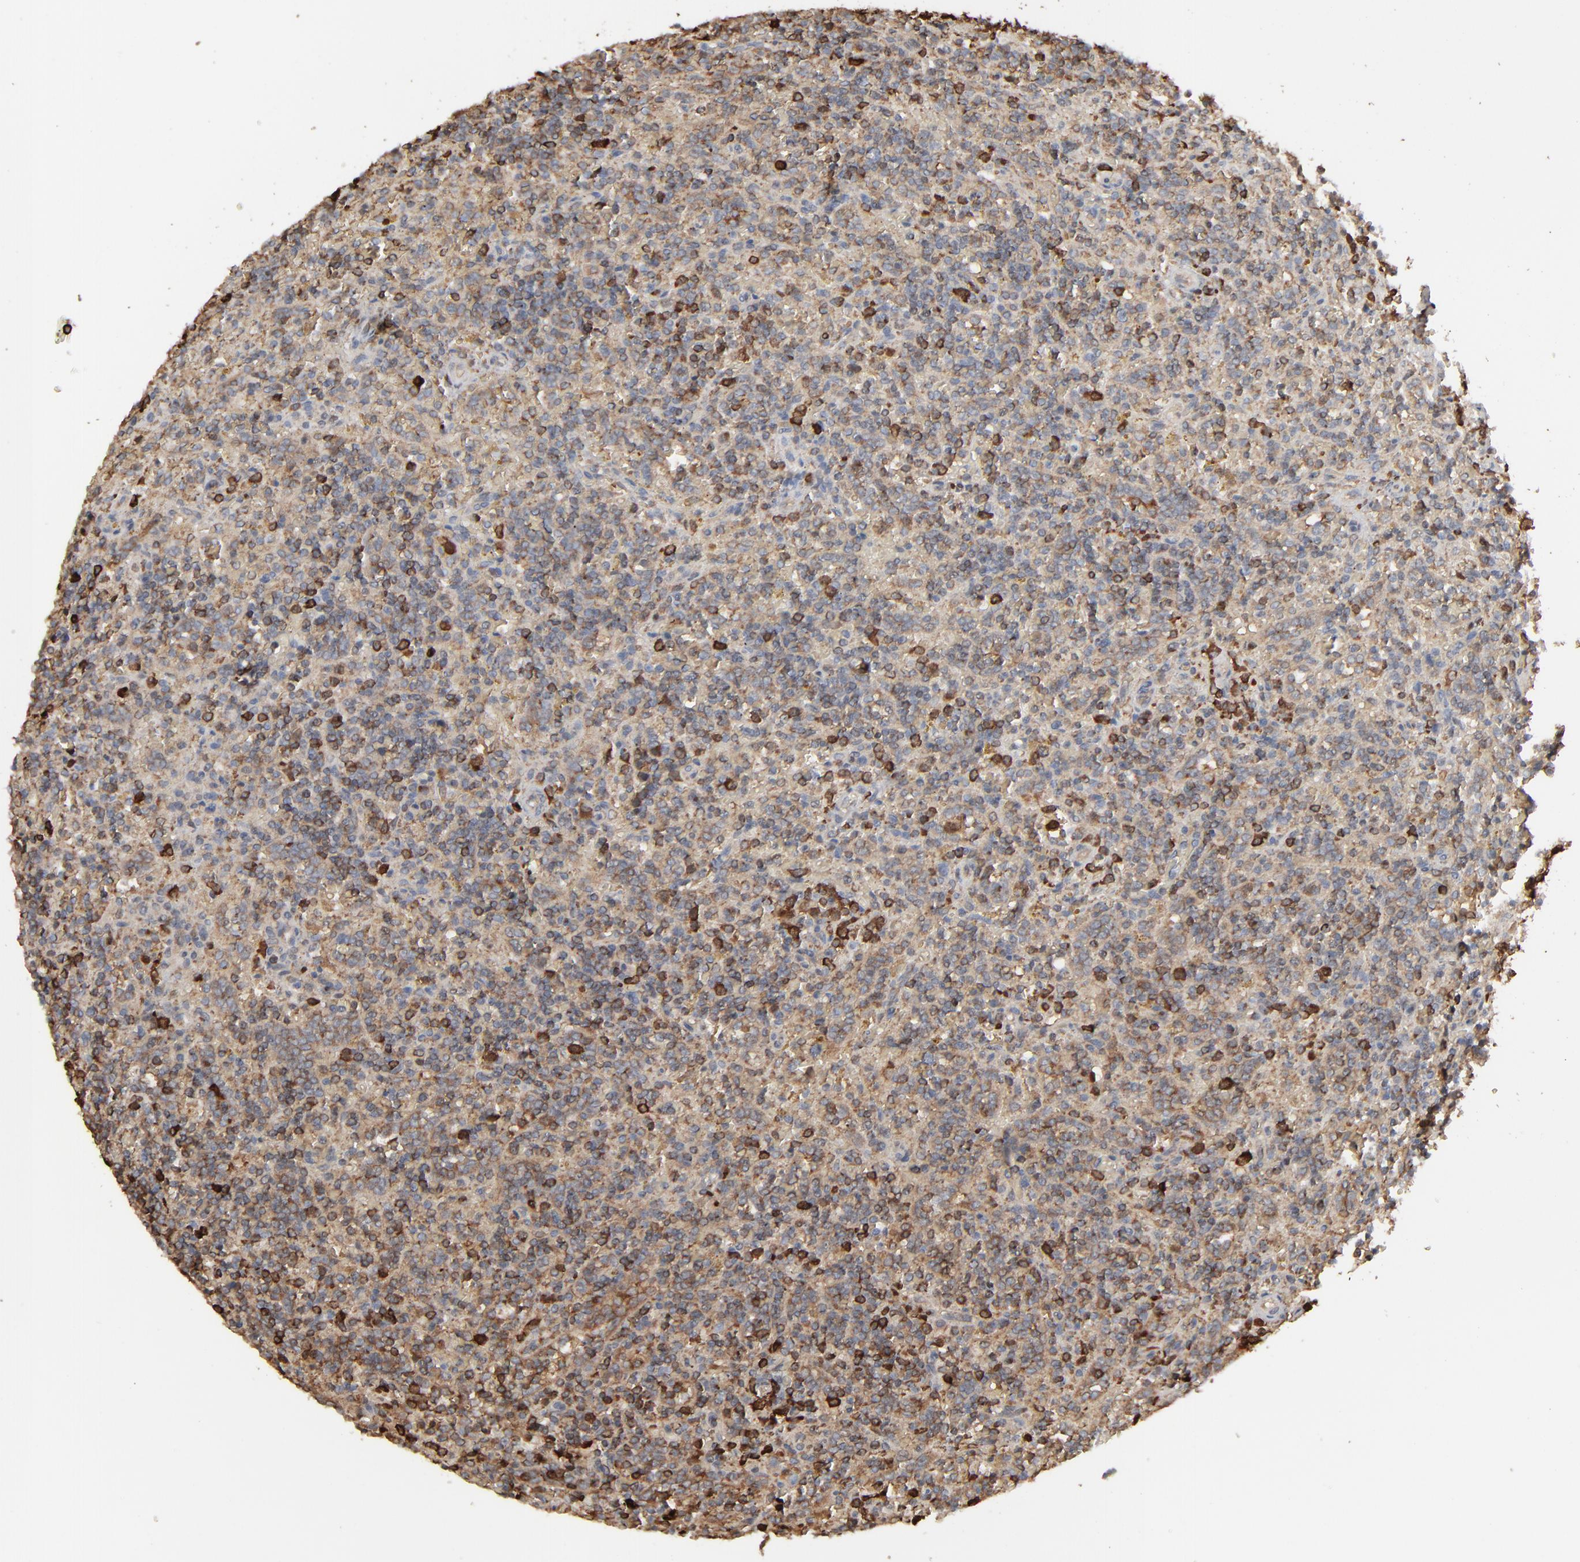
{"staining": {"intensity": "moderate", "quantity": ">75%", "location": "cytoplasmic/membranous"}, "tissue": "lymphoma", "cell_type": "Tumor cells", "image_type": "cancer", "snomed": [{"axis": "morphology", "description": "Malignant lymphoma, non-Hodgkin's type, Low grade"}, {"axis": "topography", "description": "Spleen"}], "caption": "There is medium levels of moderate cytoplasmic/membranous expression in tumor cells of lymphoma, as demonstrated by immunohistochemical staining (brown color).", "gene": "NME1-NME2", "patient": {"sex": "male", "age": 67}}